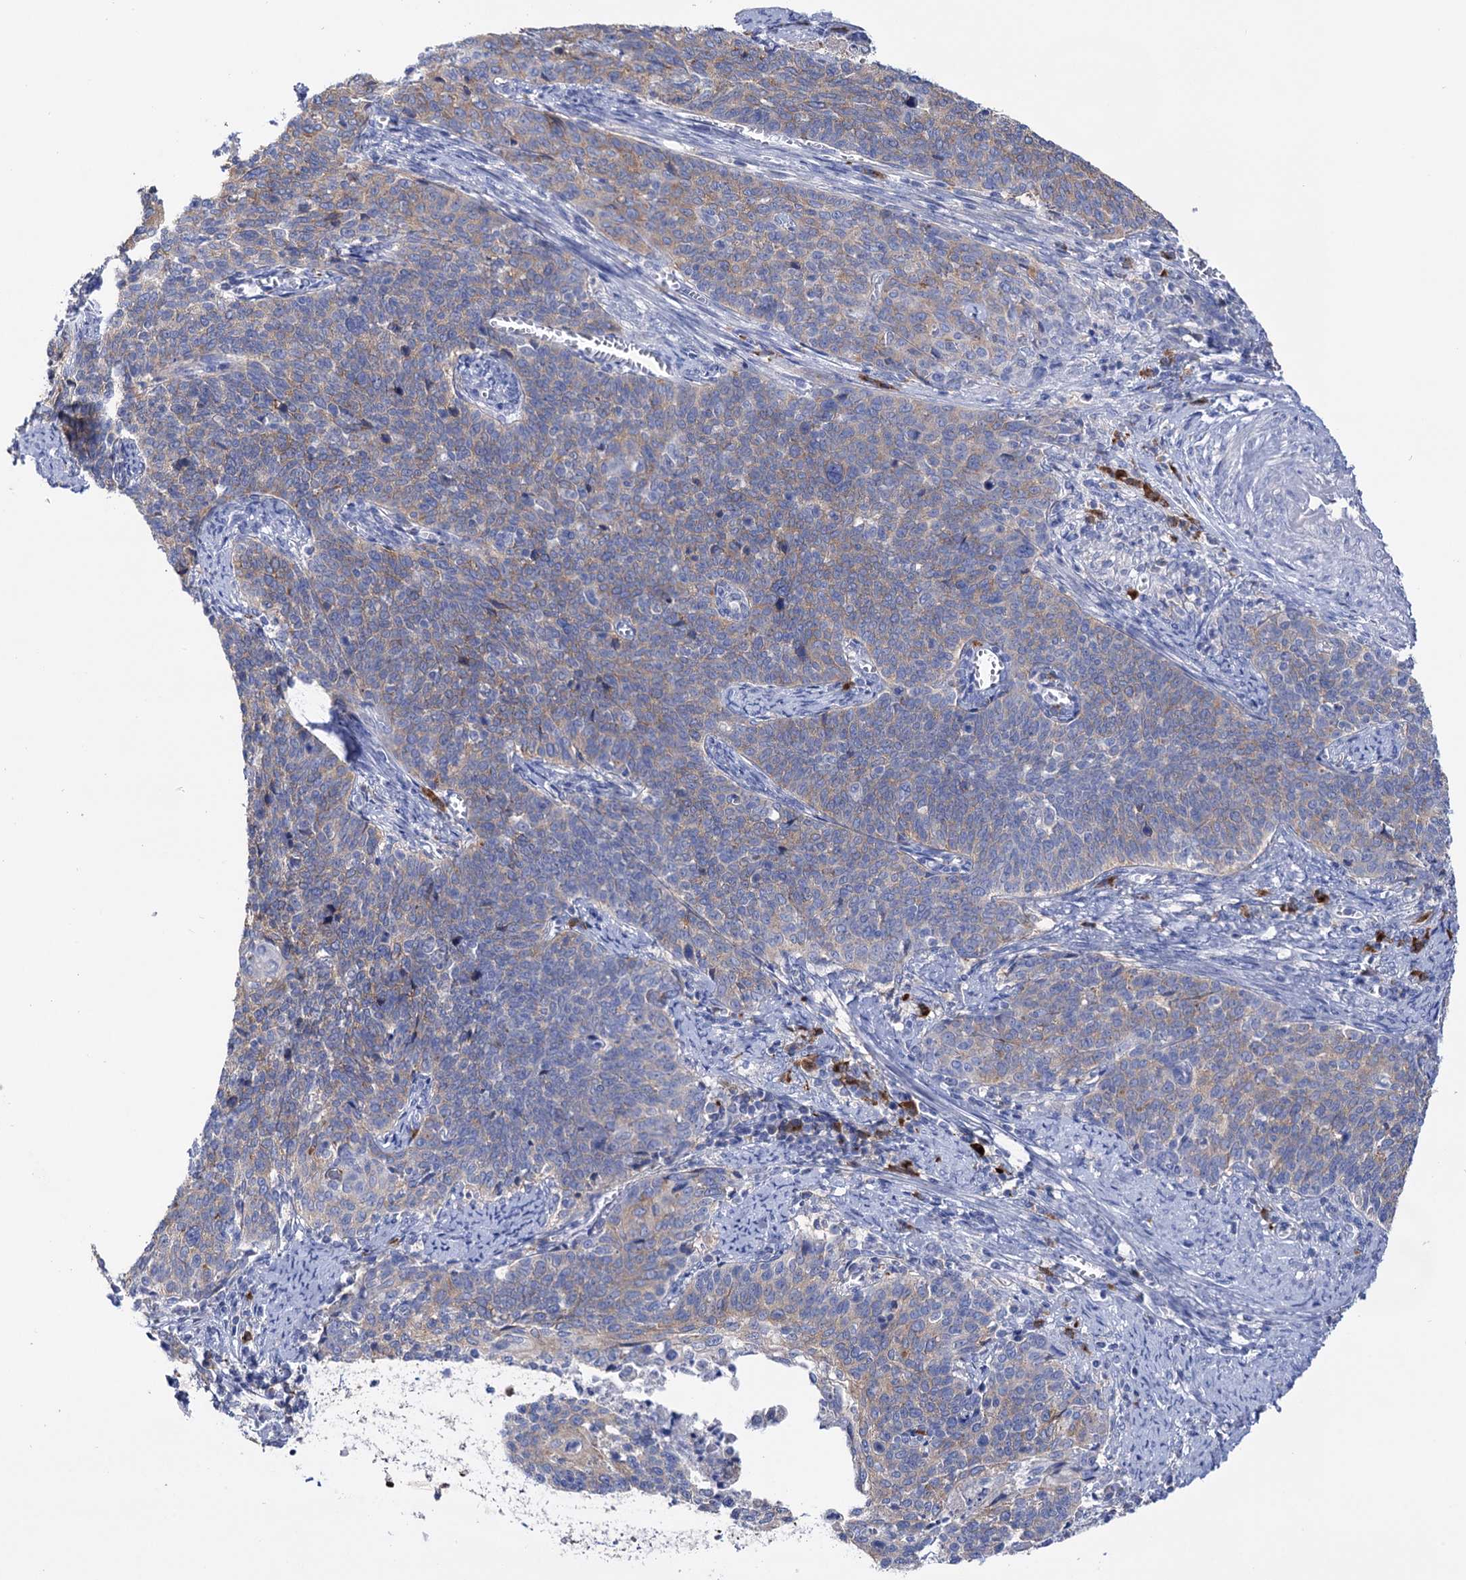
{"staining": {"intensity": "moderate", "quantity": "25%-75%", "location": "cytoplasmic/membranous"}, "tissue": "cervical cancer", "cell_type": "Tumor cells", "image_type": "cancer", "snomed": [{"axis": "morphology", "description": "Squamous cell carcinoma, NOS"}, {"axis": "topography", "description": "Cervix"}], "caption": "This is a photomicrograph of IHC staining of cervical cancer, which shows moderate positivity in the cytoplasmic/membranous of tumor cells.", "gene": "BBS4", "patient": {"sex": "female", "age": 39}}